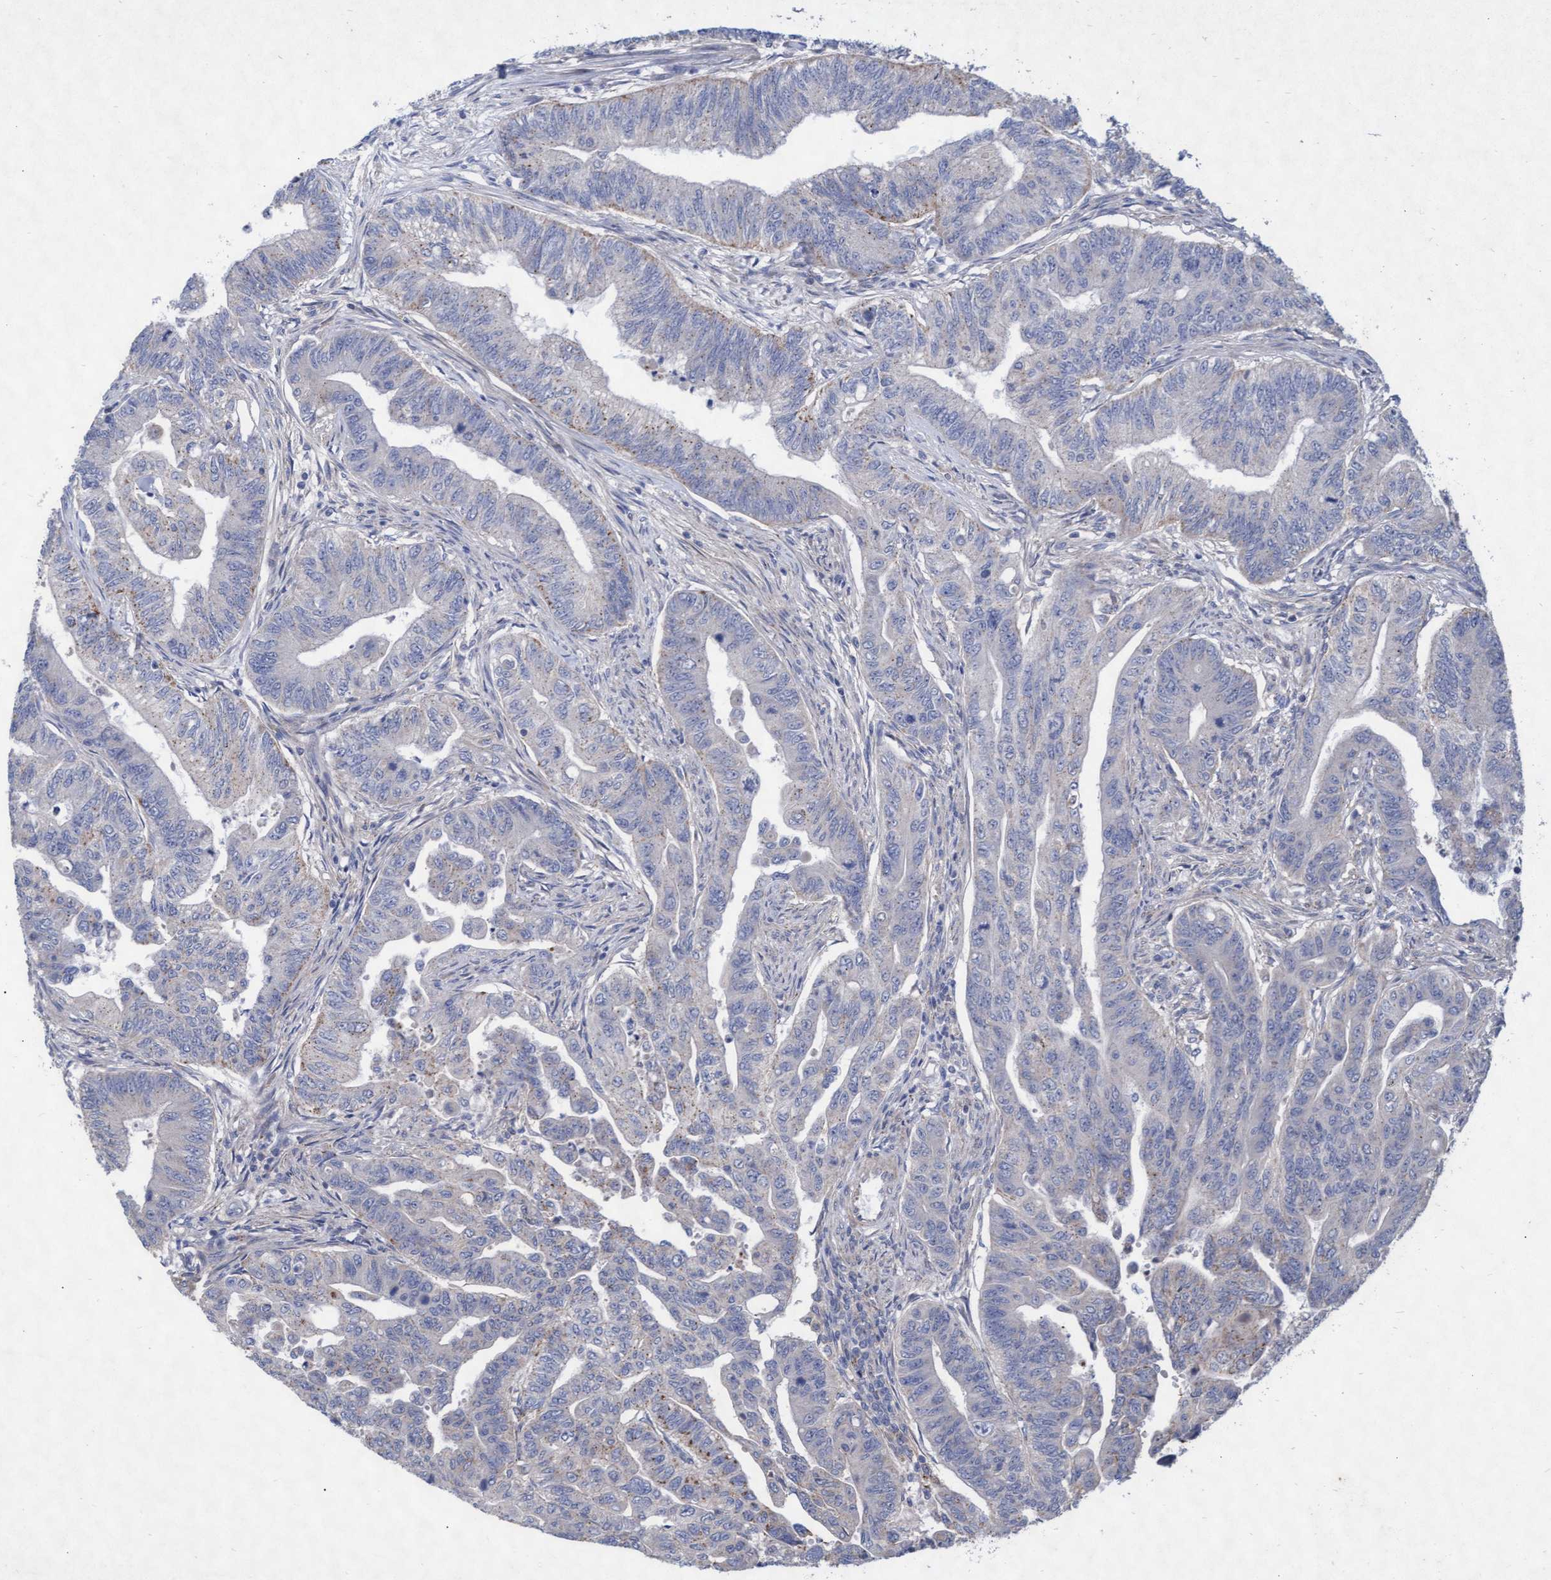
{"staining": {"intensity": "negative", "quantity": "none", "location": "none"}, "tissue": "colorectal cancer", "cell_type": "Tumor cells", "image_type": "cancer", "snomed": [{"axis": "morphology", "description": "Adenoma, NOS"}, {"axis": "morphology", "description": "Adenocarcinoma, NOS"}, {"axis": "topography", "description": "Colon"}], "caption": "Immunohistochemistry (IHC) micrograph of neoplastic tissue: human adenocarcinoma (colorectal) stained with DAB (3,3'-diaminobenzidine) shows no significant protein positivity in tumor cells. (DAB (3,3'-diaminobenzidine) immunohistochemistry visualized using brightfield microscopy, high magnification).", "gene": "ABCF2", "patient": {"sex": "male", "age": 79}}